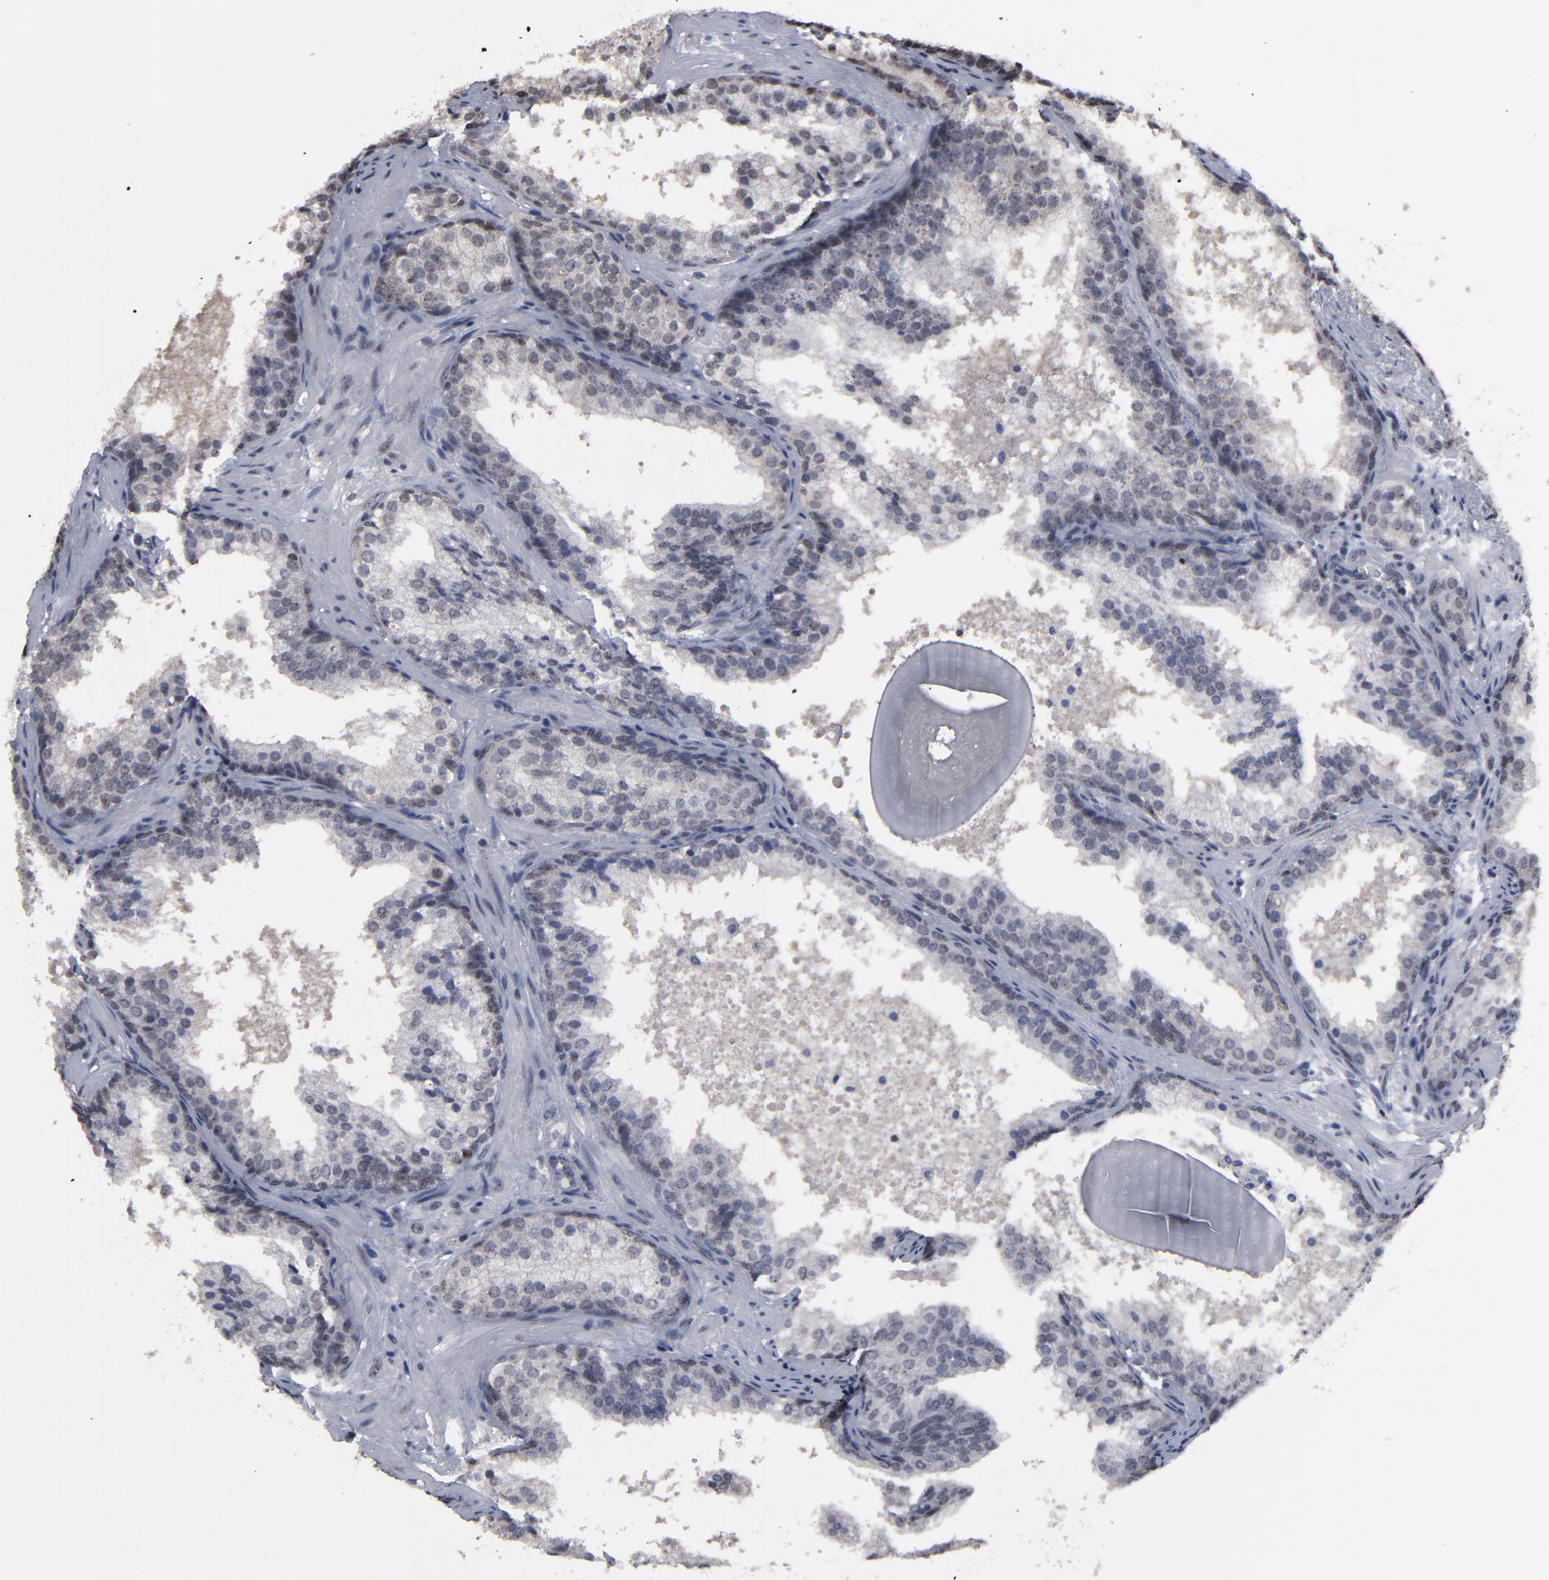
{"staining": {"intensity": "negative", "quantity": "none", "location": "none"}, "tissue": "prostate cancer", "cell_type": "Tumor cells", "image_type": "cancer", "snomed": [{"axis": "morphology", "description": "Adenocarcinoma, Low grade"}, {"axis": "topography", "description": "Prostate"}], "caption": "Tumor cells are negative for brown protein staining in adenocarcinoma (low-grade) (prostate). (Stains: DAB (3,3'-diaminobenzidine) immunohistochemistry (IHC) with hematoxylin counter stain, Microscopy: brightfield microscopy at high magnification).", "gene": "SSRP1", "patient": {"sex": "male", "age": 69}}